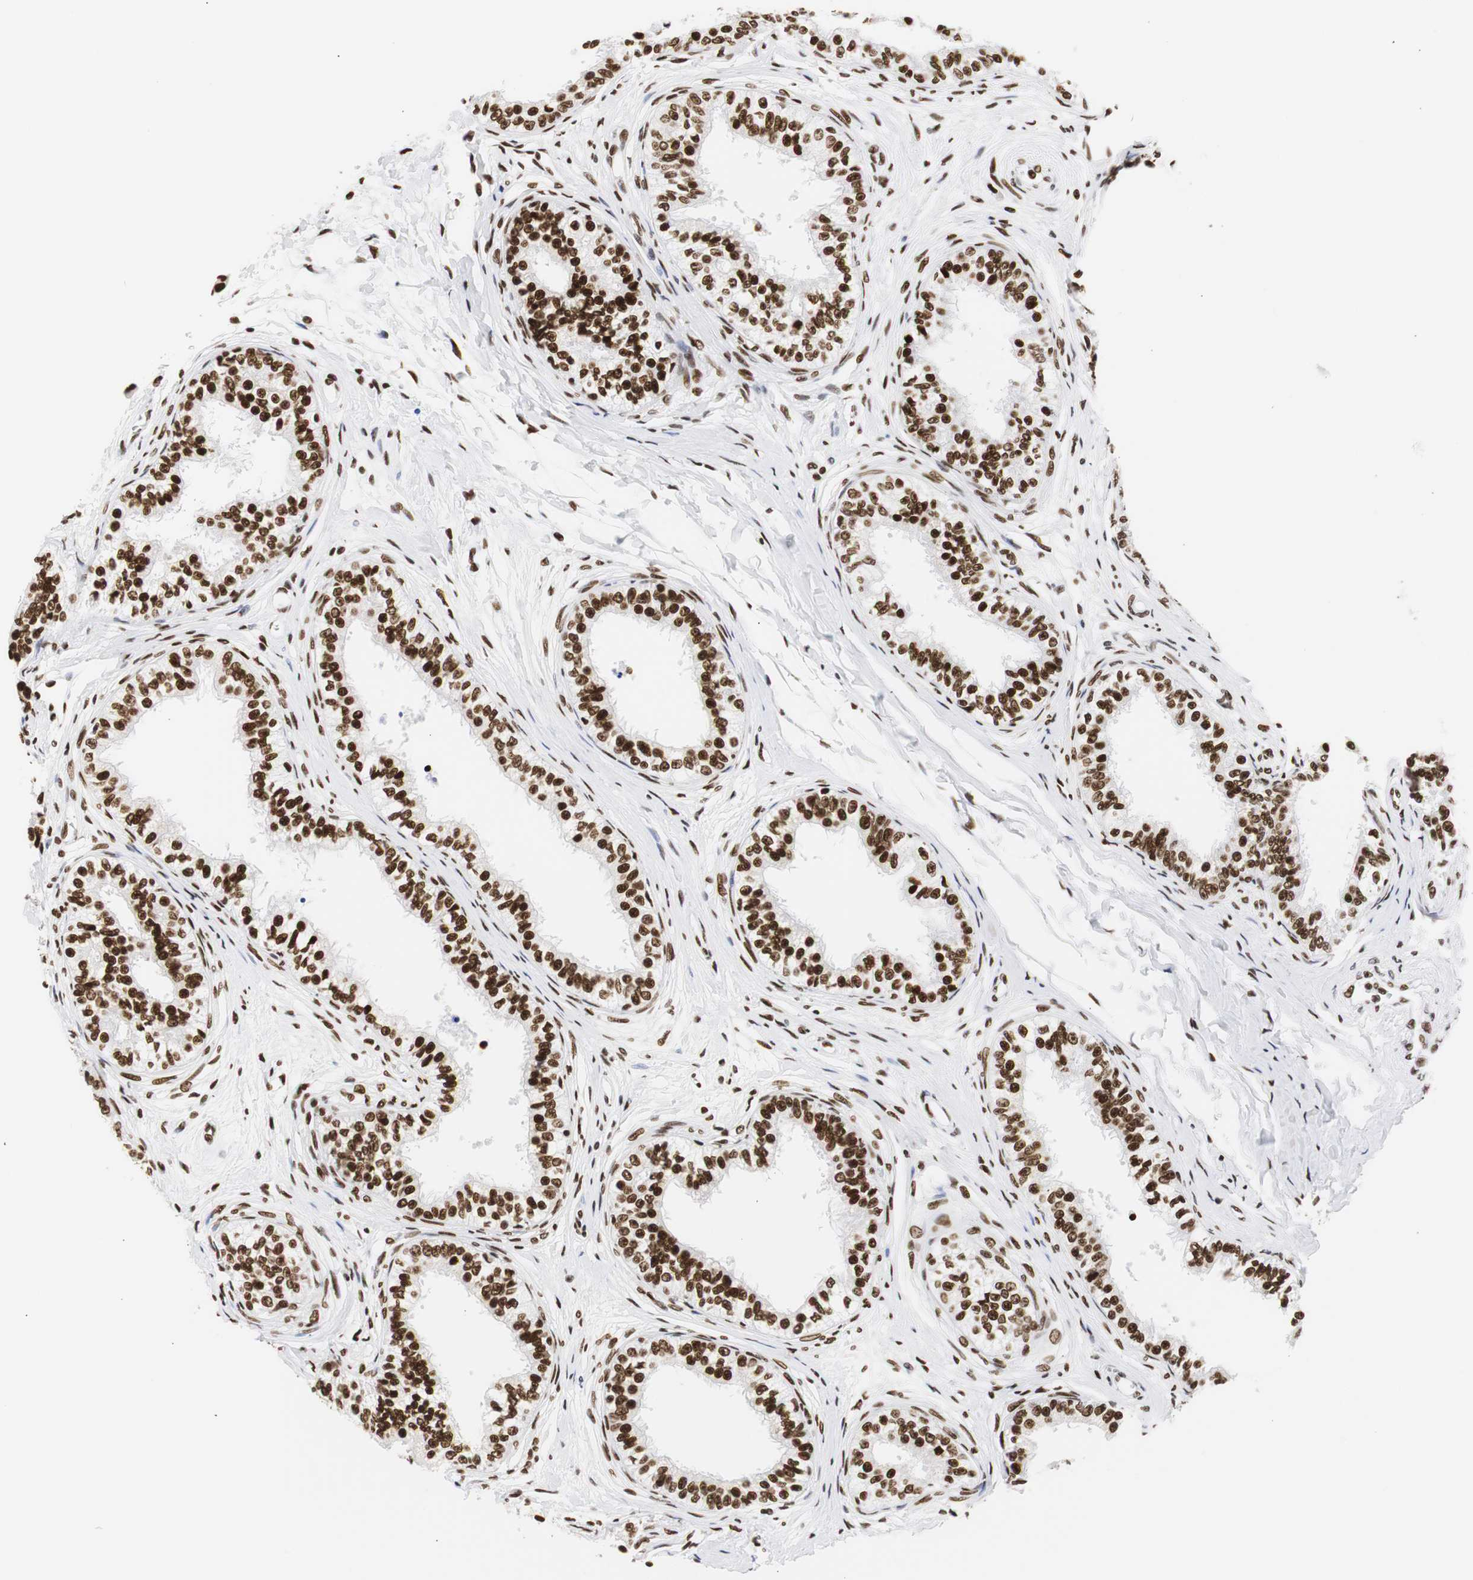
{"staining": {"intensity": "strong", "quantity": ">75%", "location": "nuclear"}, "tissue": "epididymis", "cell_type": "Glandular cells", "image_type": "normal", "snomed": [{"axis": "morphology", "description": "Normal tissue, NOS"}, {"axis": "morphology", "description": "Adenocarcinoma, metastatic, NOS"}, {"axis": "topography", "description": "Testis"}, {"axis": "topography", "description": "Epididymis"}], "caption": "Glandular cells show strong nuclear staining in approximately >75% of cells in normal epididymis.", "gene": "HNRNPH2", "patient": {"sex": "male", "age": 26}}